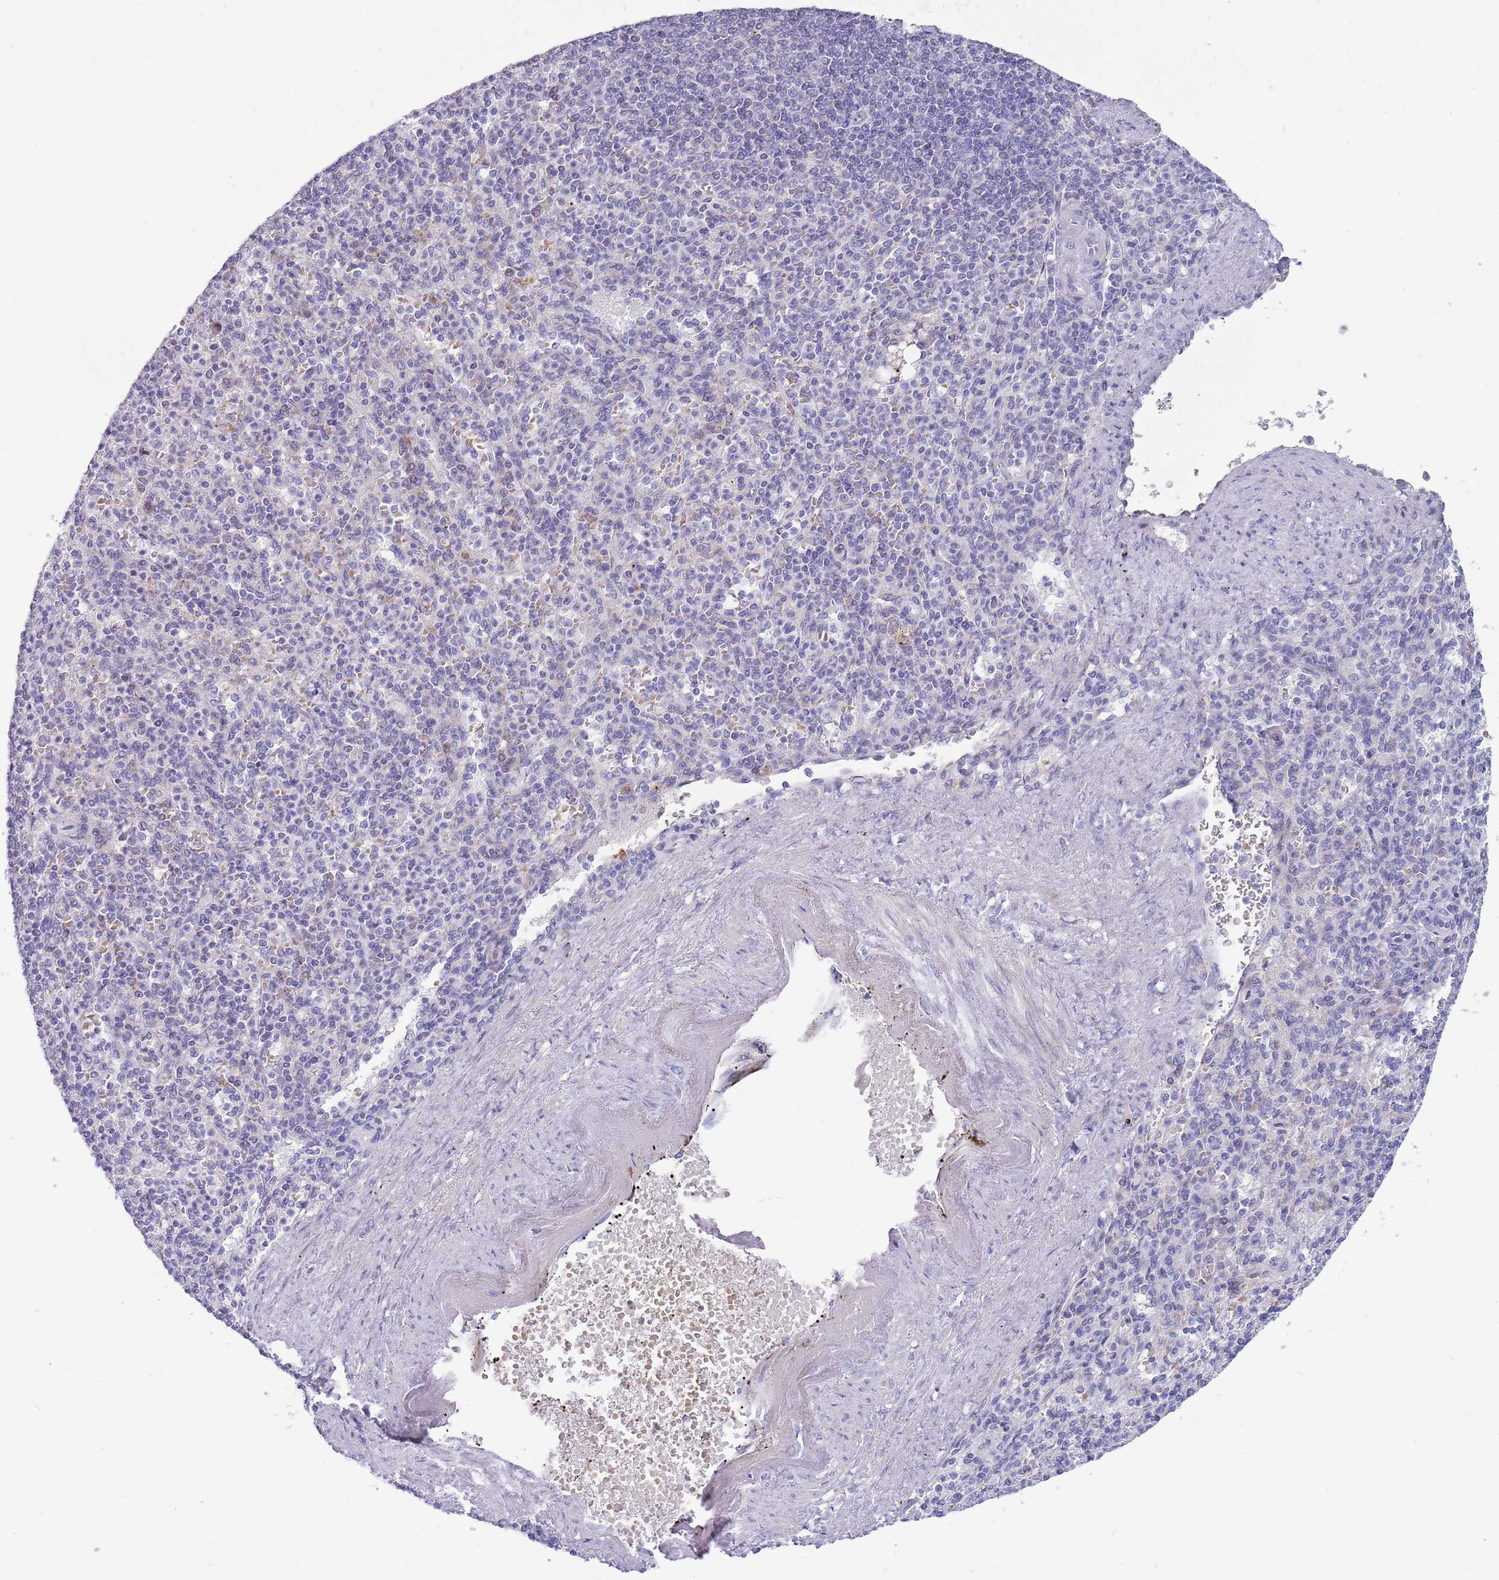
{"staining": {"intensity": "negative", "quantity": "none", "location": "none"}, "tissue": "spleen", "cell_type": "Cells in red pulp", "image_type": "normal", "snomed": [{"axis": "morphology", "description": "Normal tissue, NOS"}, {"axis": "topography", "description": "Spleen"}], "caption": "DAB (3,3'-diaminobenzidine) immunohistochemical staining of normal human spleen reveals no significant positivity in cells in red pulp. (DAB (3,3'-diaminobenzidine) immunohistochemistry with hematoxylin counter stain).", "gene": "DDHD1", "patient": {"sex": "female", "age": 74}}